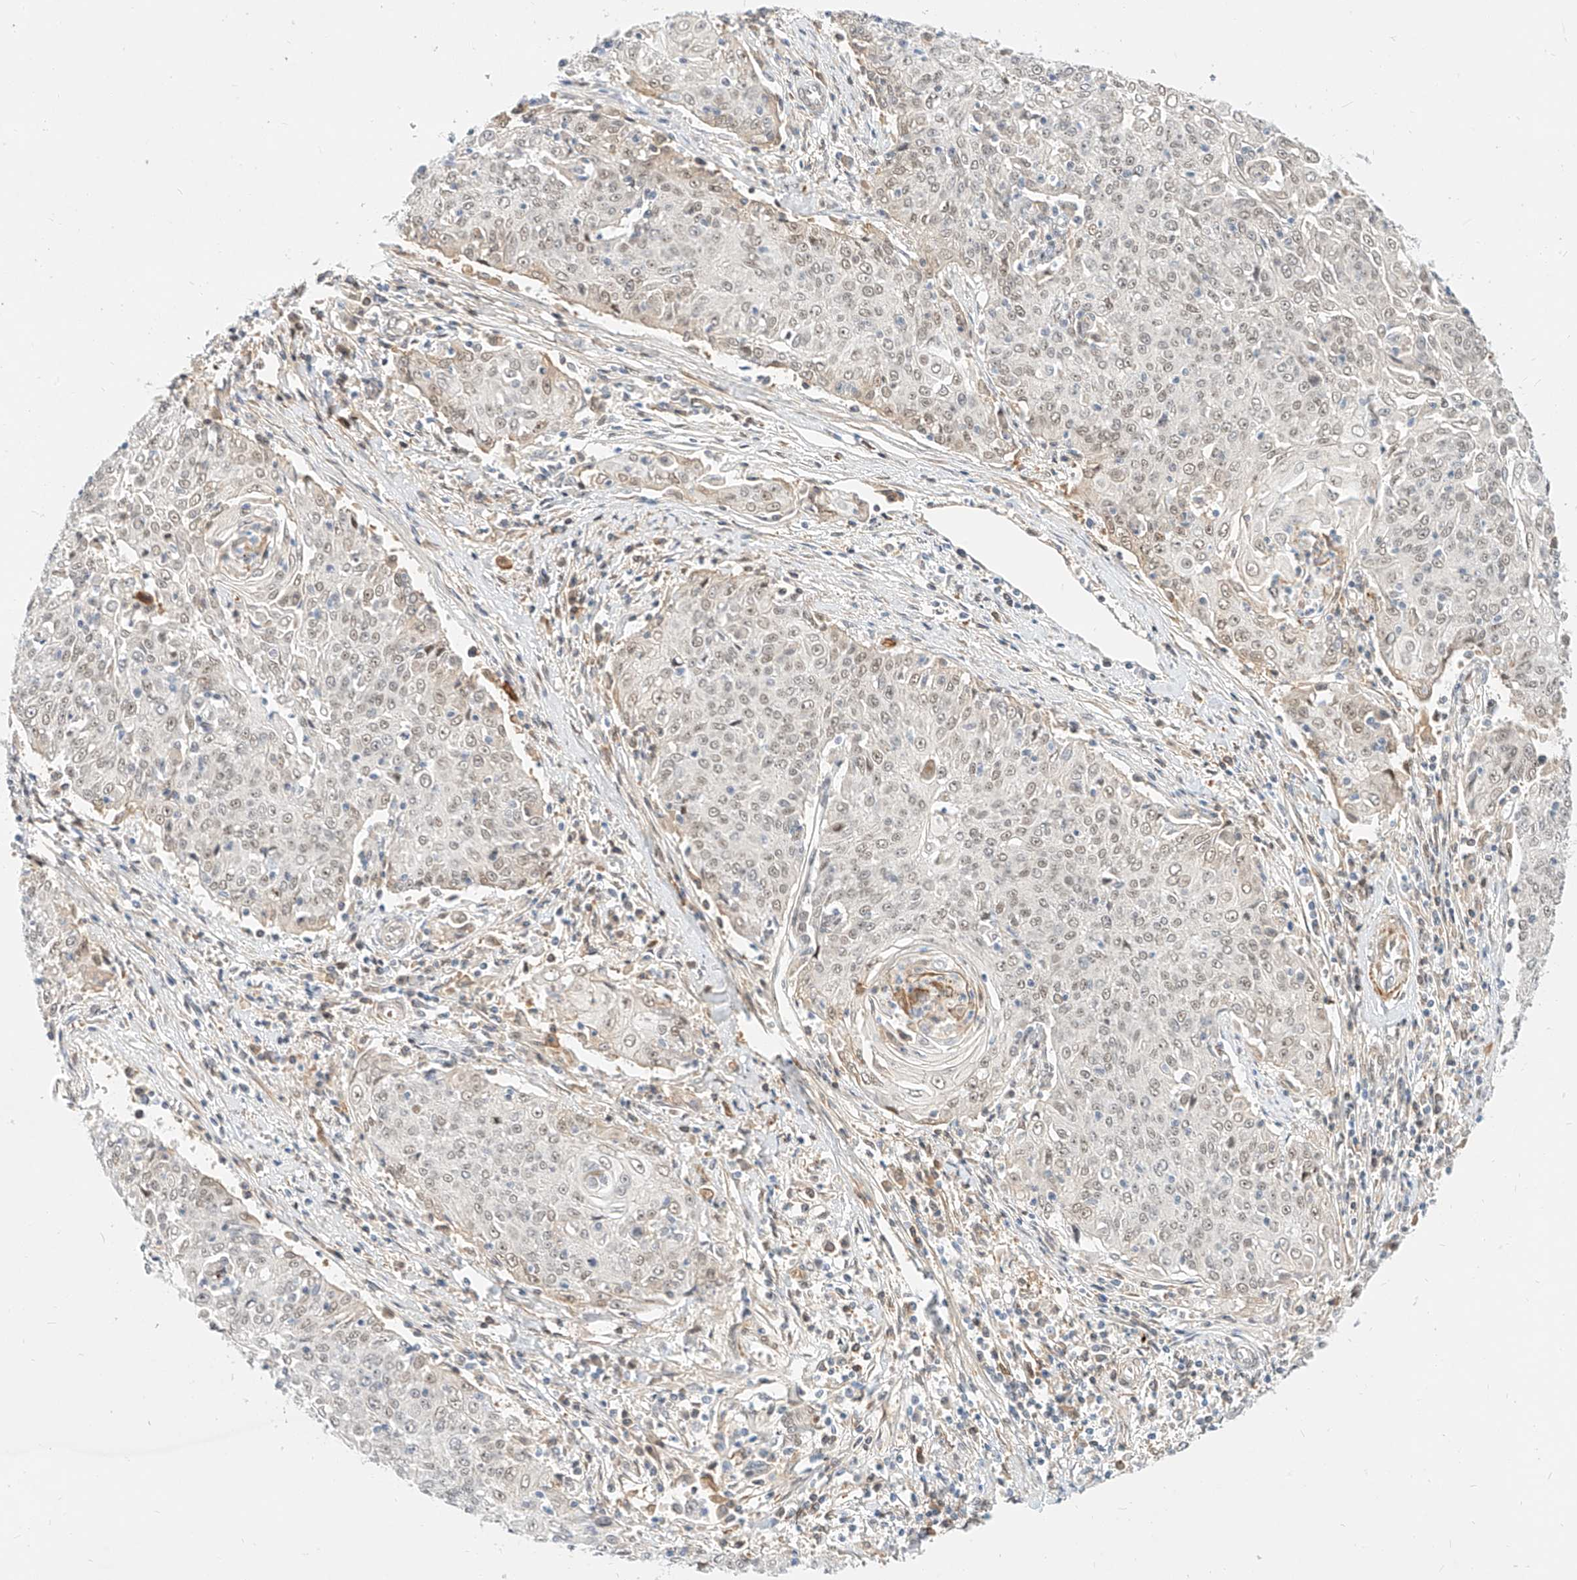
{"staining": {"intensity": "weak", "quantity": "25%-75%", "location": "nuclear"}, "tissue": "cervical cancer", "cell_type": "Tumor cells", "image_type": "cancer", "snomed": [{"axis": "morphology", "description": "Squamous cell carcinoma, NOS"}, {"axis": "topography", "description": "Cervix"}], "caption": "An immunohistochemistry (IHC) micrograph of tumor tissue is shown. Protein staining in brown labels weak nuclear positivity in cervical cancer within tumor cells.", "gene": "CBX8", "patient": {"sex": "female", "age": 48}}